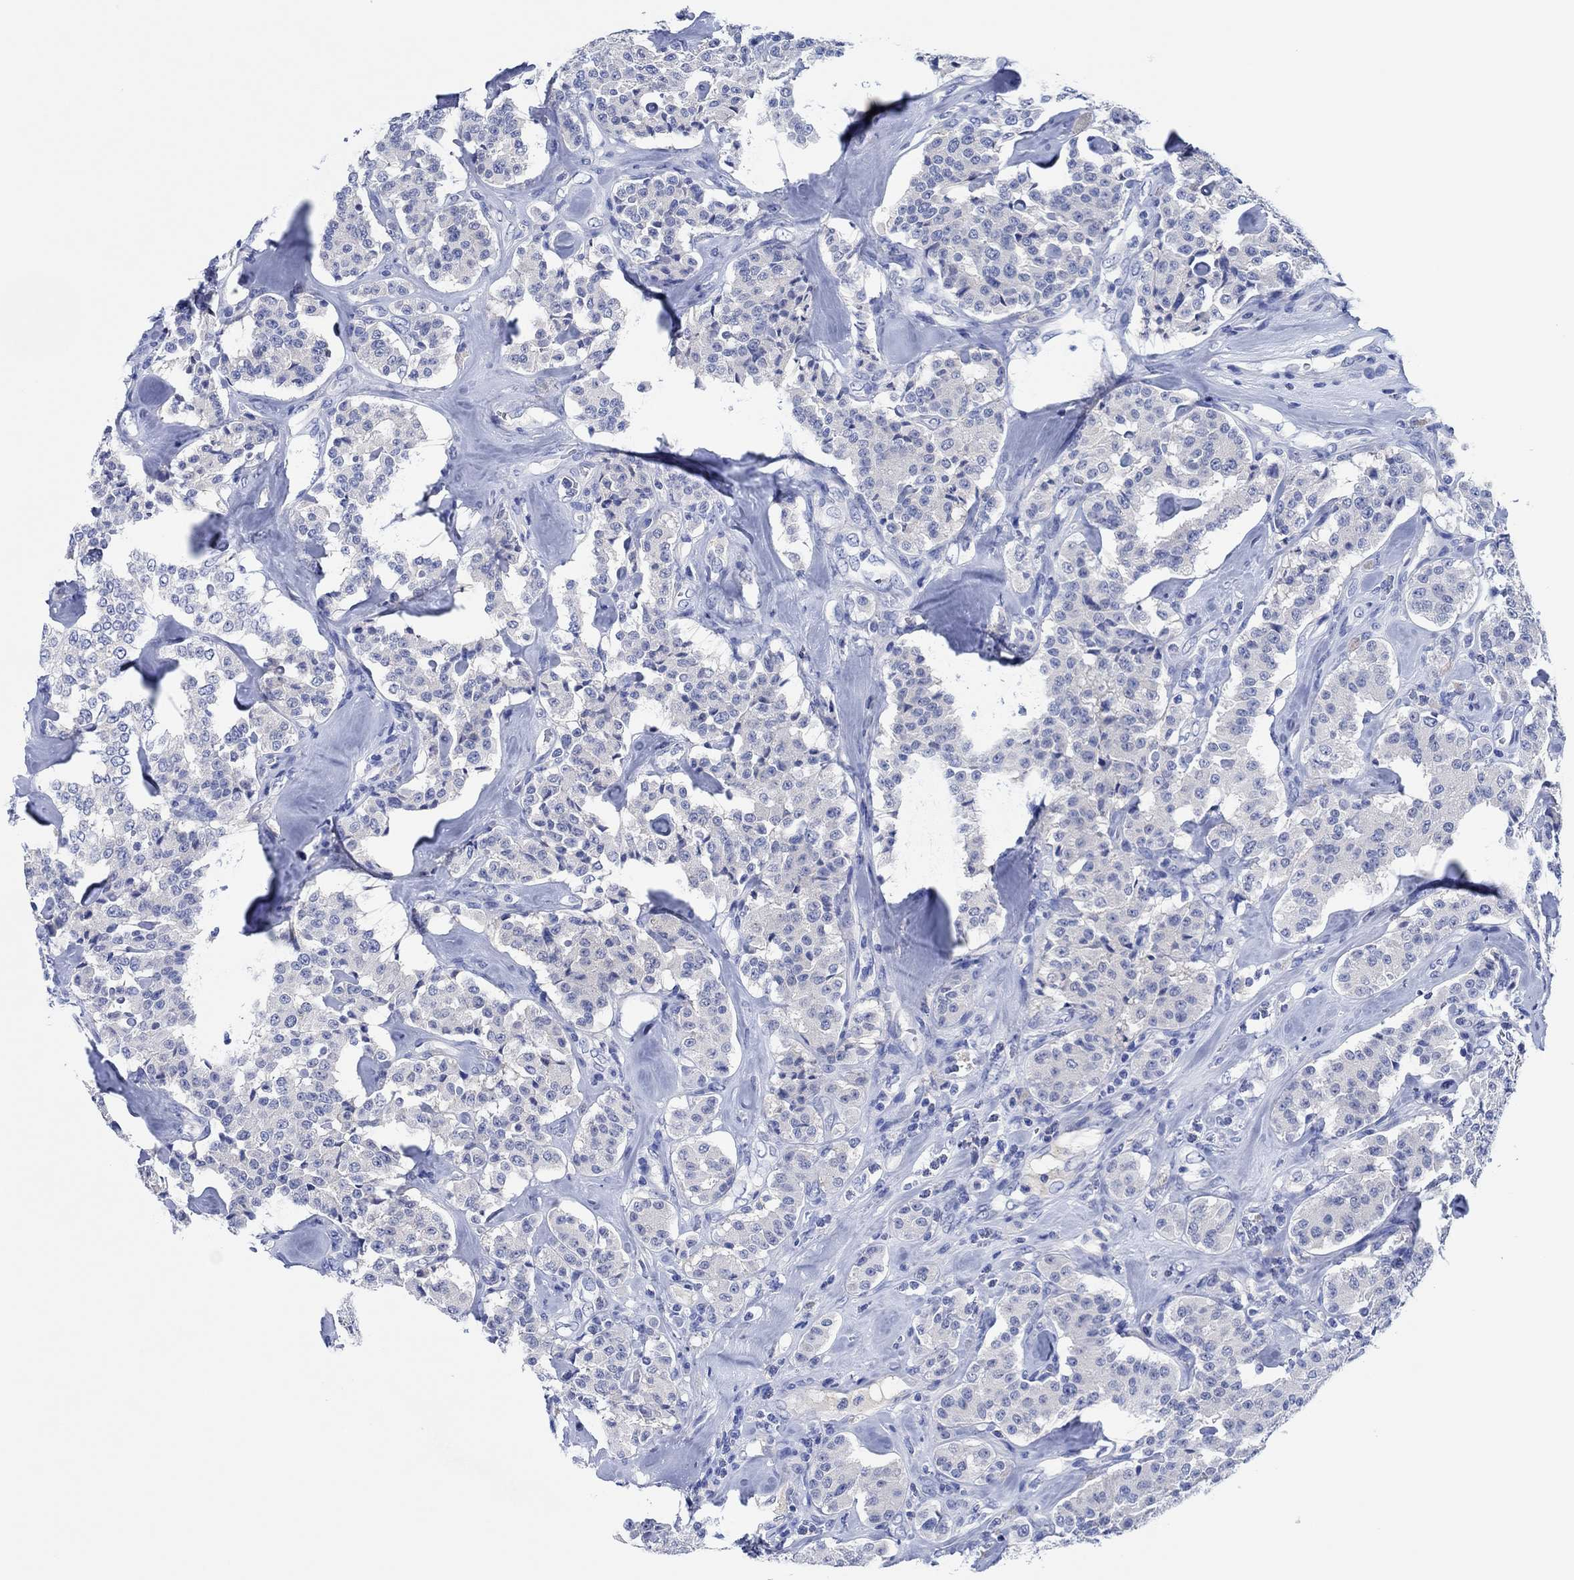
{"staining": {"intensity": "negative", "quantity": "none", "location": "none"}, "tissue": "carcinoid", "cell_type": "Tumor cells", "image_type": "cancer", "snomed": [{"axis": "morphology", "description": "Carcinoid, malignant, NOS"}, {"axis": "topography", "description": "Pancreas"}], "caption": "The immunohistochemistry micrograph has no significant positivity in tumor cells of carcinoid tissue.", "gene": "CPNE6", "patient": {"sex": "male", "age": 41}}